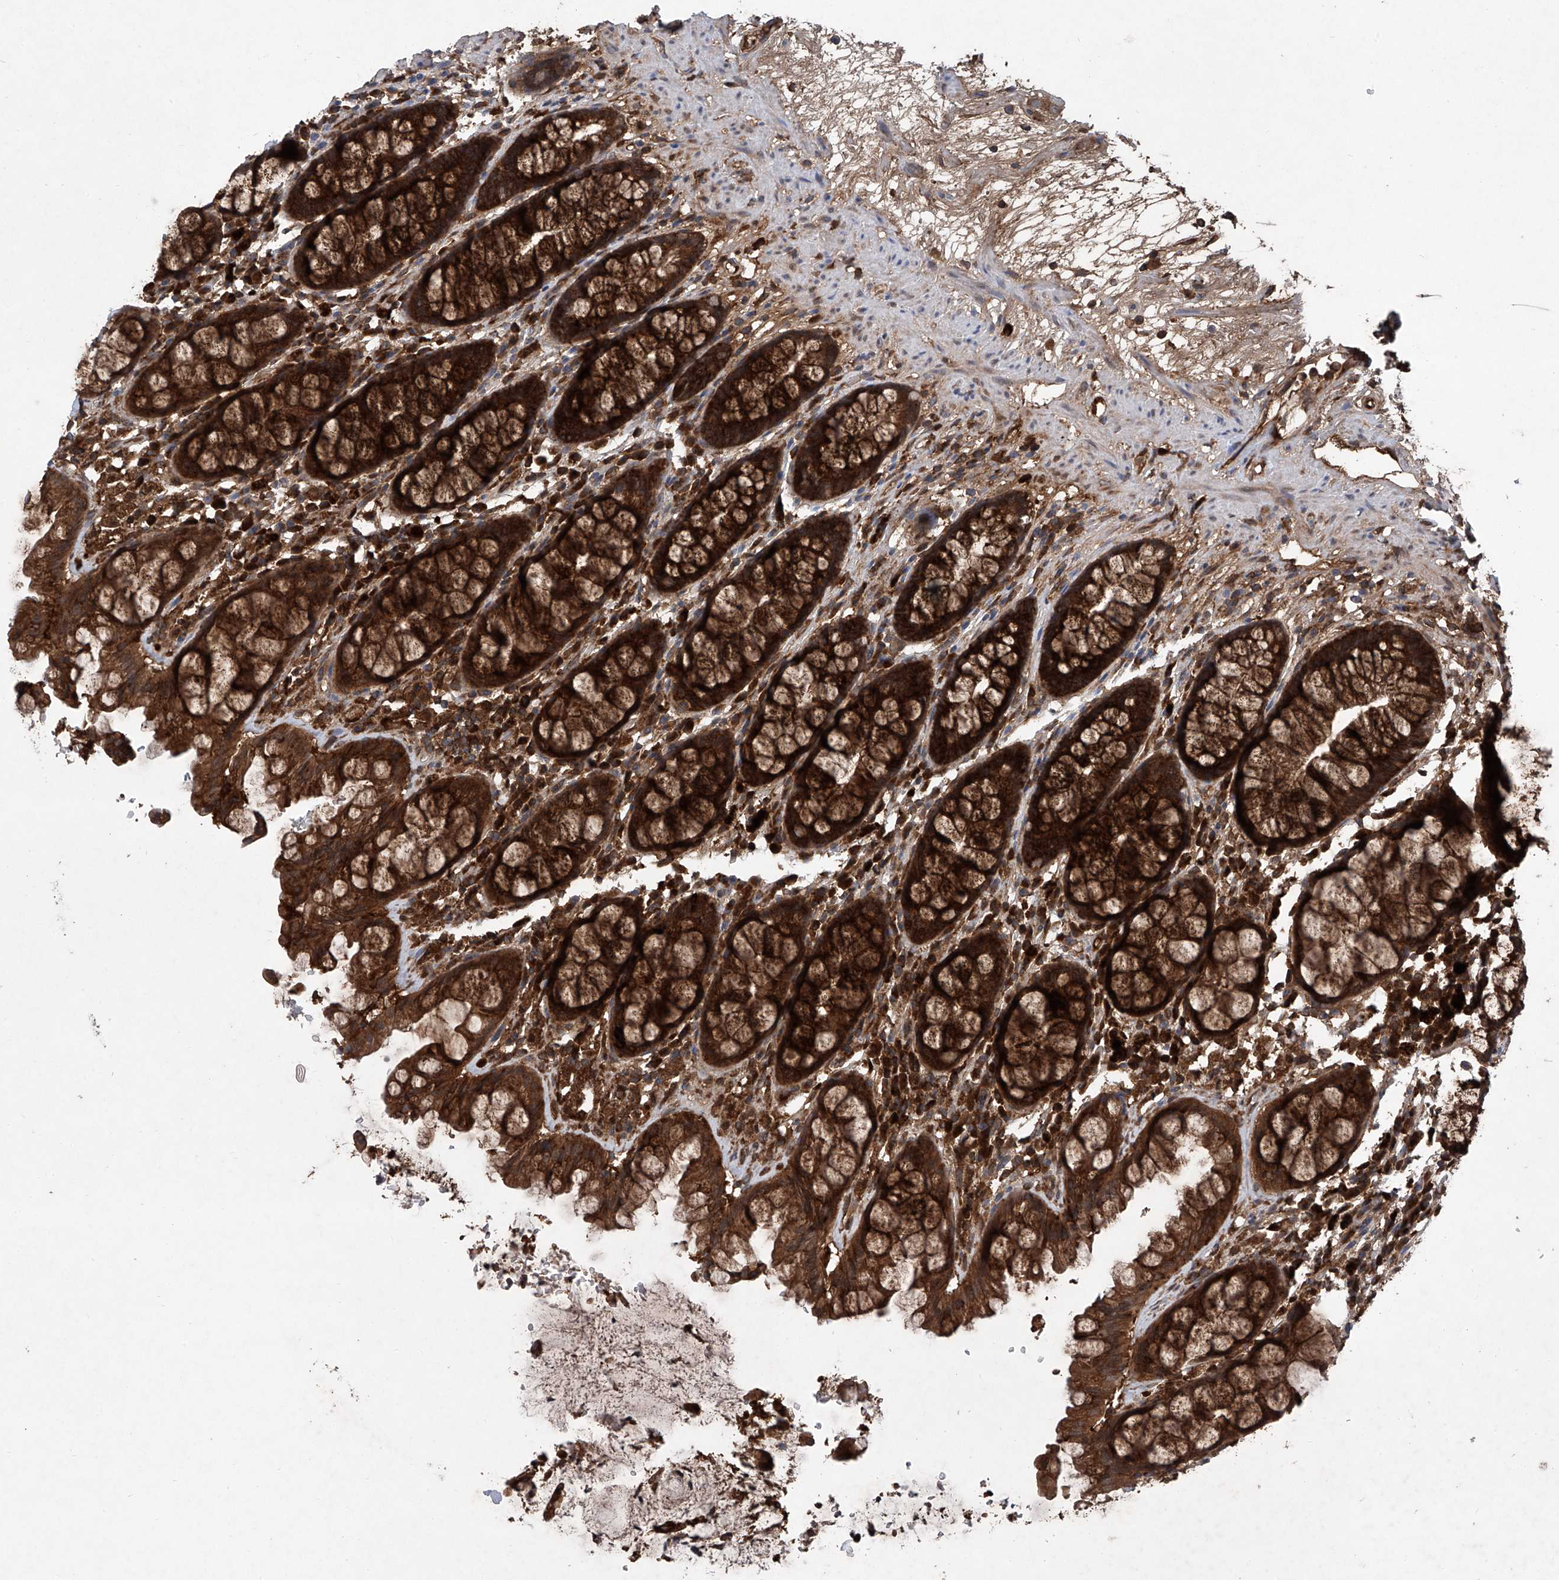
{"staining": {"intensity": "strong", "quantity": ">75%", "location": "cytoplasmic/membranous"}, "tissue": "rectum", "cell_type": "Glandular cells", "image_type": "normal", "snomed": [{"axis": "morphology", "description": "Normal tissue, NOS"}, {"axis": "topography", "description": "Rectum"}], "caption": "Unremarkable rectum was stained to show a protein in brown. There is high levels of strong cytoplasmic/membranous expression in approximately >75% of glandular cells. (IHC, brightfield microscopy, high magnification).", "gene": "ASCC3", "patient": {"sex": "male", "age": 64}}